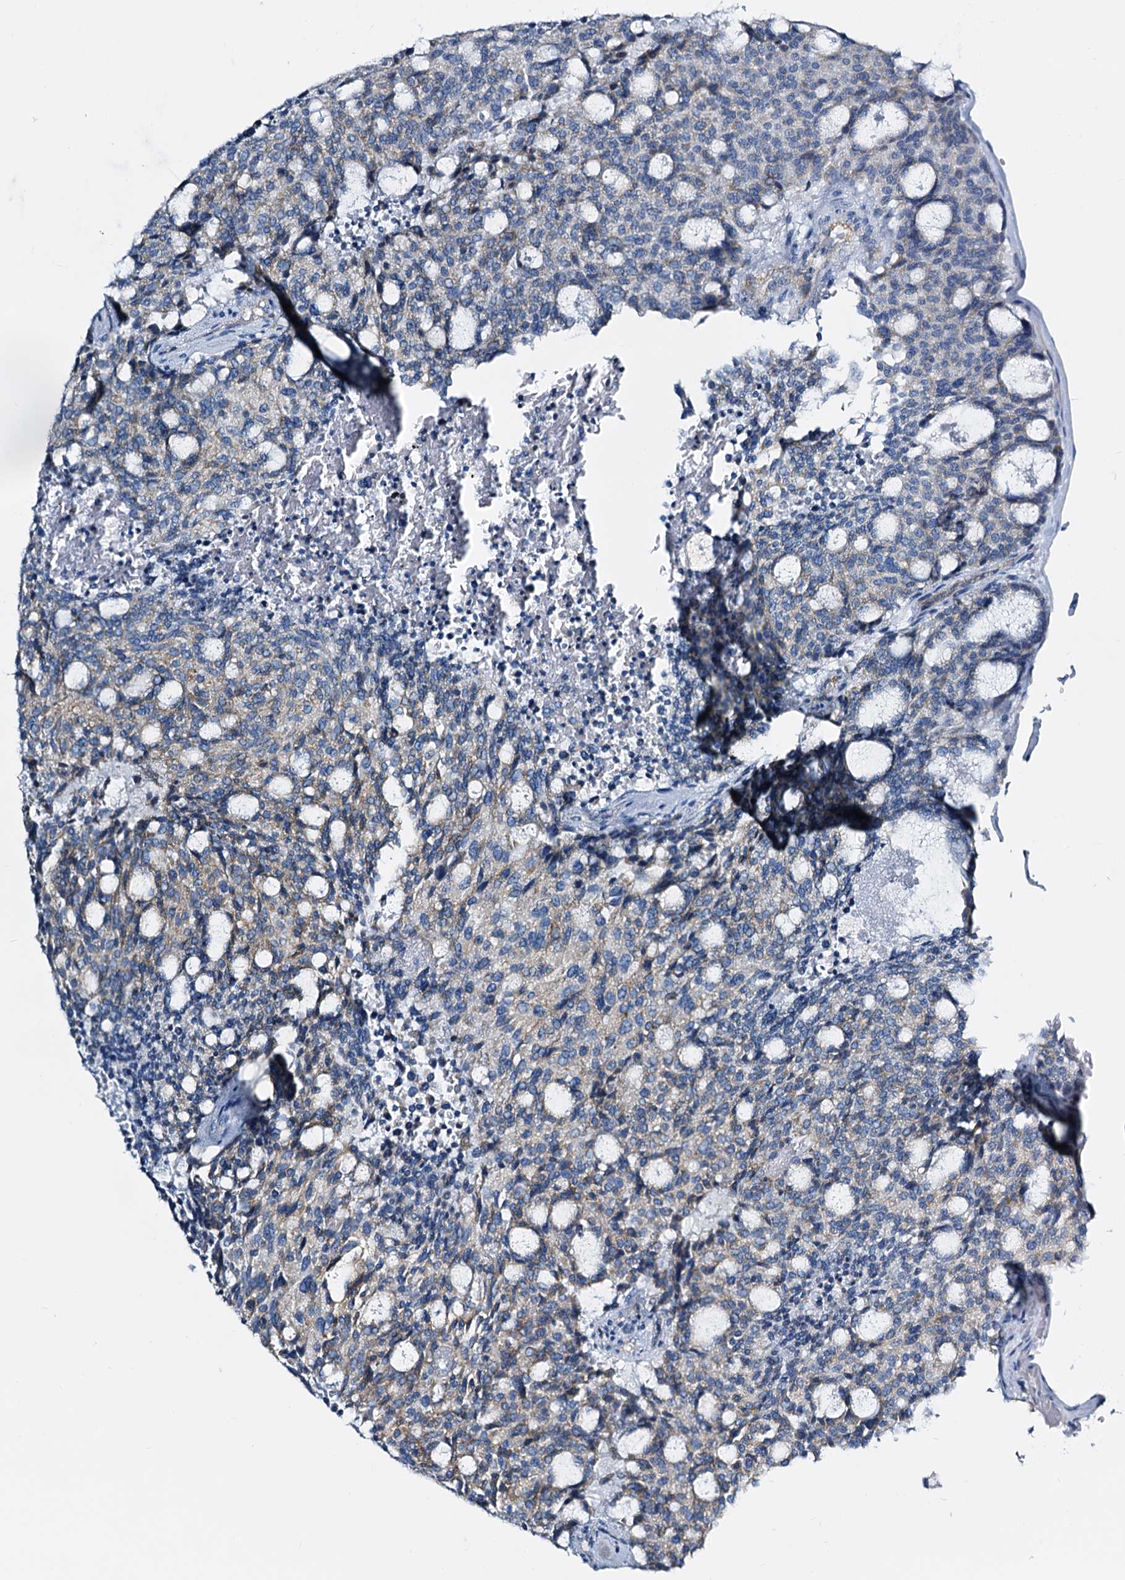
{"staining": {"intensity": "negative", "quantity": "none", "location": "none"}, "tissue": "carcinoid", "cell_type": "Tumor cells", "image_type": "cancer", "snomed": [{"axis": "morphology", "description": "Carcinoid, malignant, NOS"}, {"axis": "topography", "description": "Pancreas"}], "caption": "Tumor cells are negative for brown protein staining in carcinoid. The staining was performed using DAB to visualize the protein expression in brown, while the nuclei were stained in blue with hematoxylin (Magnification: 20x).", "gene": "SLC1A3", "patient": {"sex": "female", "age": 54}}